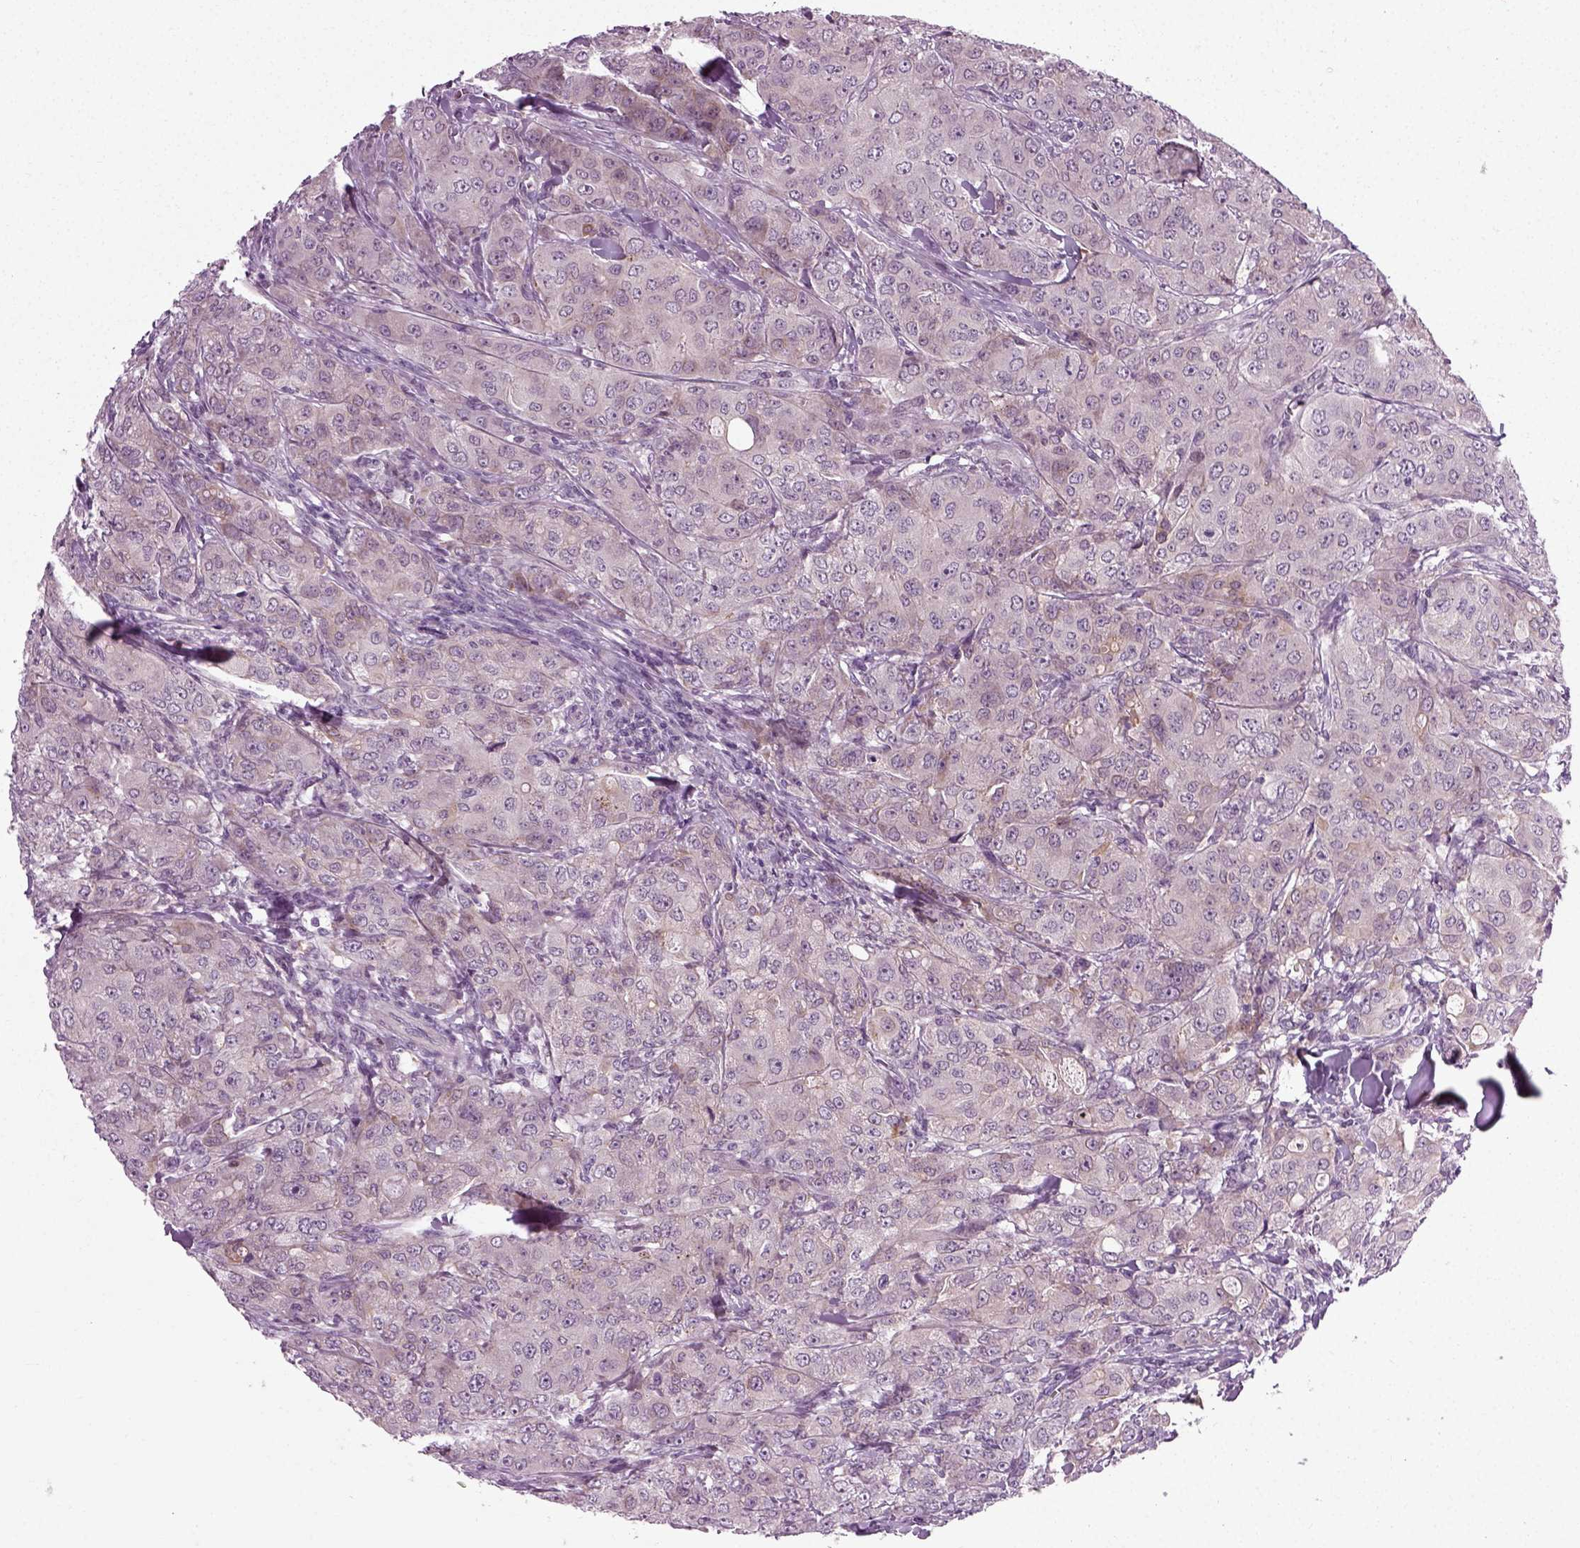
{"staining": {"intensity": "weak", "quantity": "<25%", "location": "cytoplasmic/membranous"}, "tissue": "breast cancer", "cell_type": "Tumor cells", "image_type": "cancer", "snomed": [{"axis": "morphology", "description": "Duct carcinoma"}, {"axis": "topography", "description": "Breast"}], "caption": "Protein analysis of breast invasive ductal carcinoma demonstrates no significant staining in tumor cells.", "gene": "SCG5", "patient": {"sex": "female", "age": 43}}